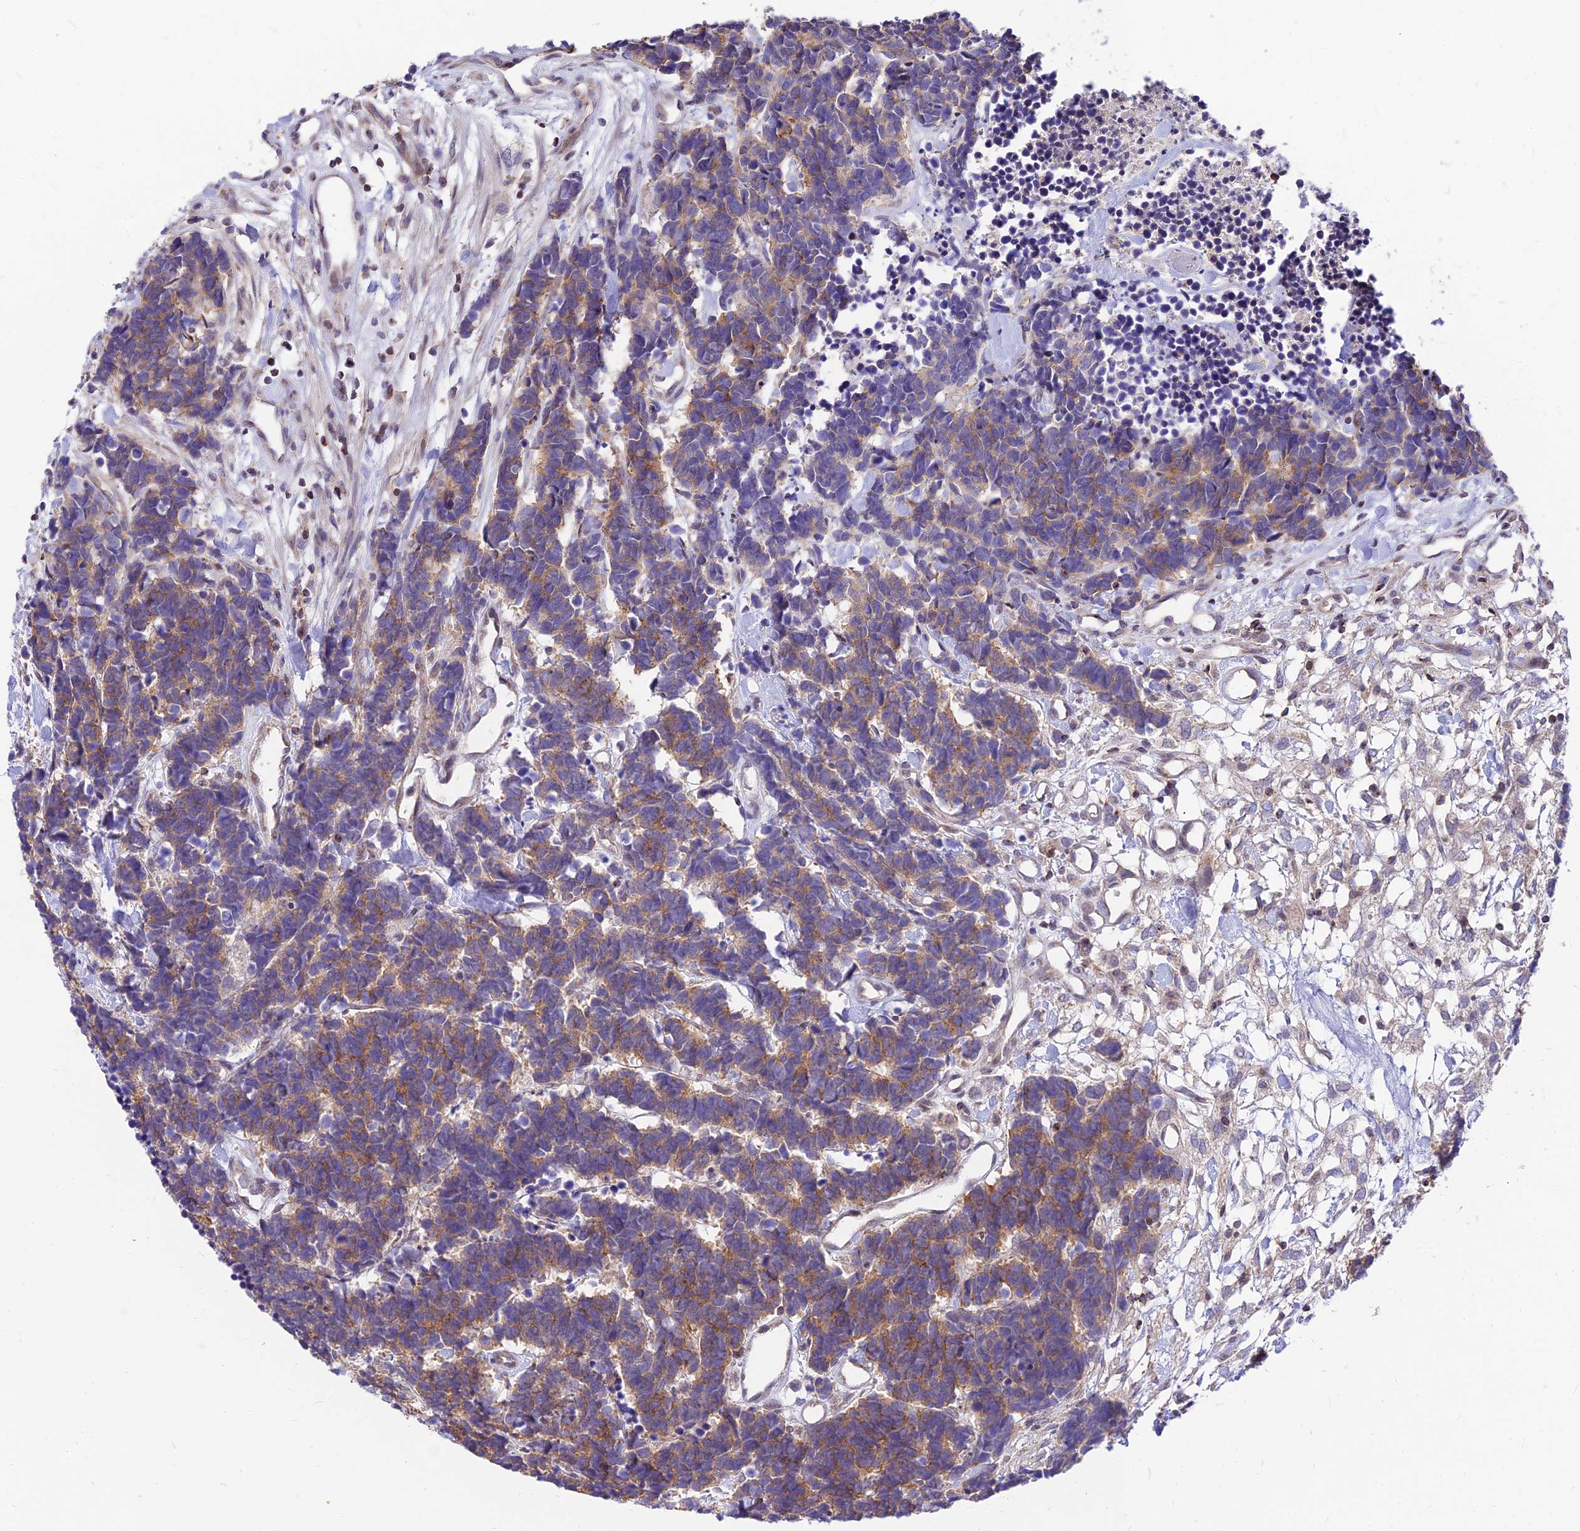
{"staining": {"intensity": "weak", "quantity": ">75%", "location": "cytoplasmic/membranous"}, "tissue": "carcinoid", "cell_type": "Tumor cells", "image_type": "cancer", "snomed": [{"axis": "morphology", "description": "Carcinoma, NOS"}, {"axis": "morphology", "description": "Carcinoid, malignant, NOS"}, {"axis": "topography", "description": "Urinary bladder"}], "caption": "Protein analysis of carcinoid (malignant) tissue displays weak cytoplasmic/membranous staining in approximately >75% of tumor cells.", "gene": "C6orf132", "patient": {"sex": "male", "age": 57}}